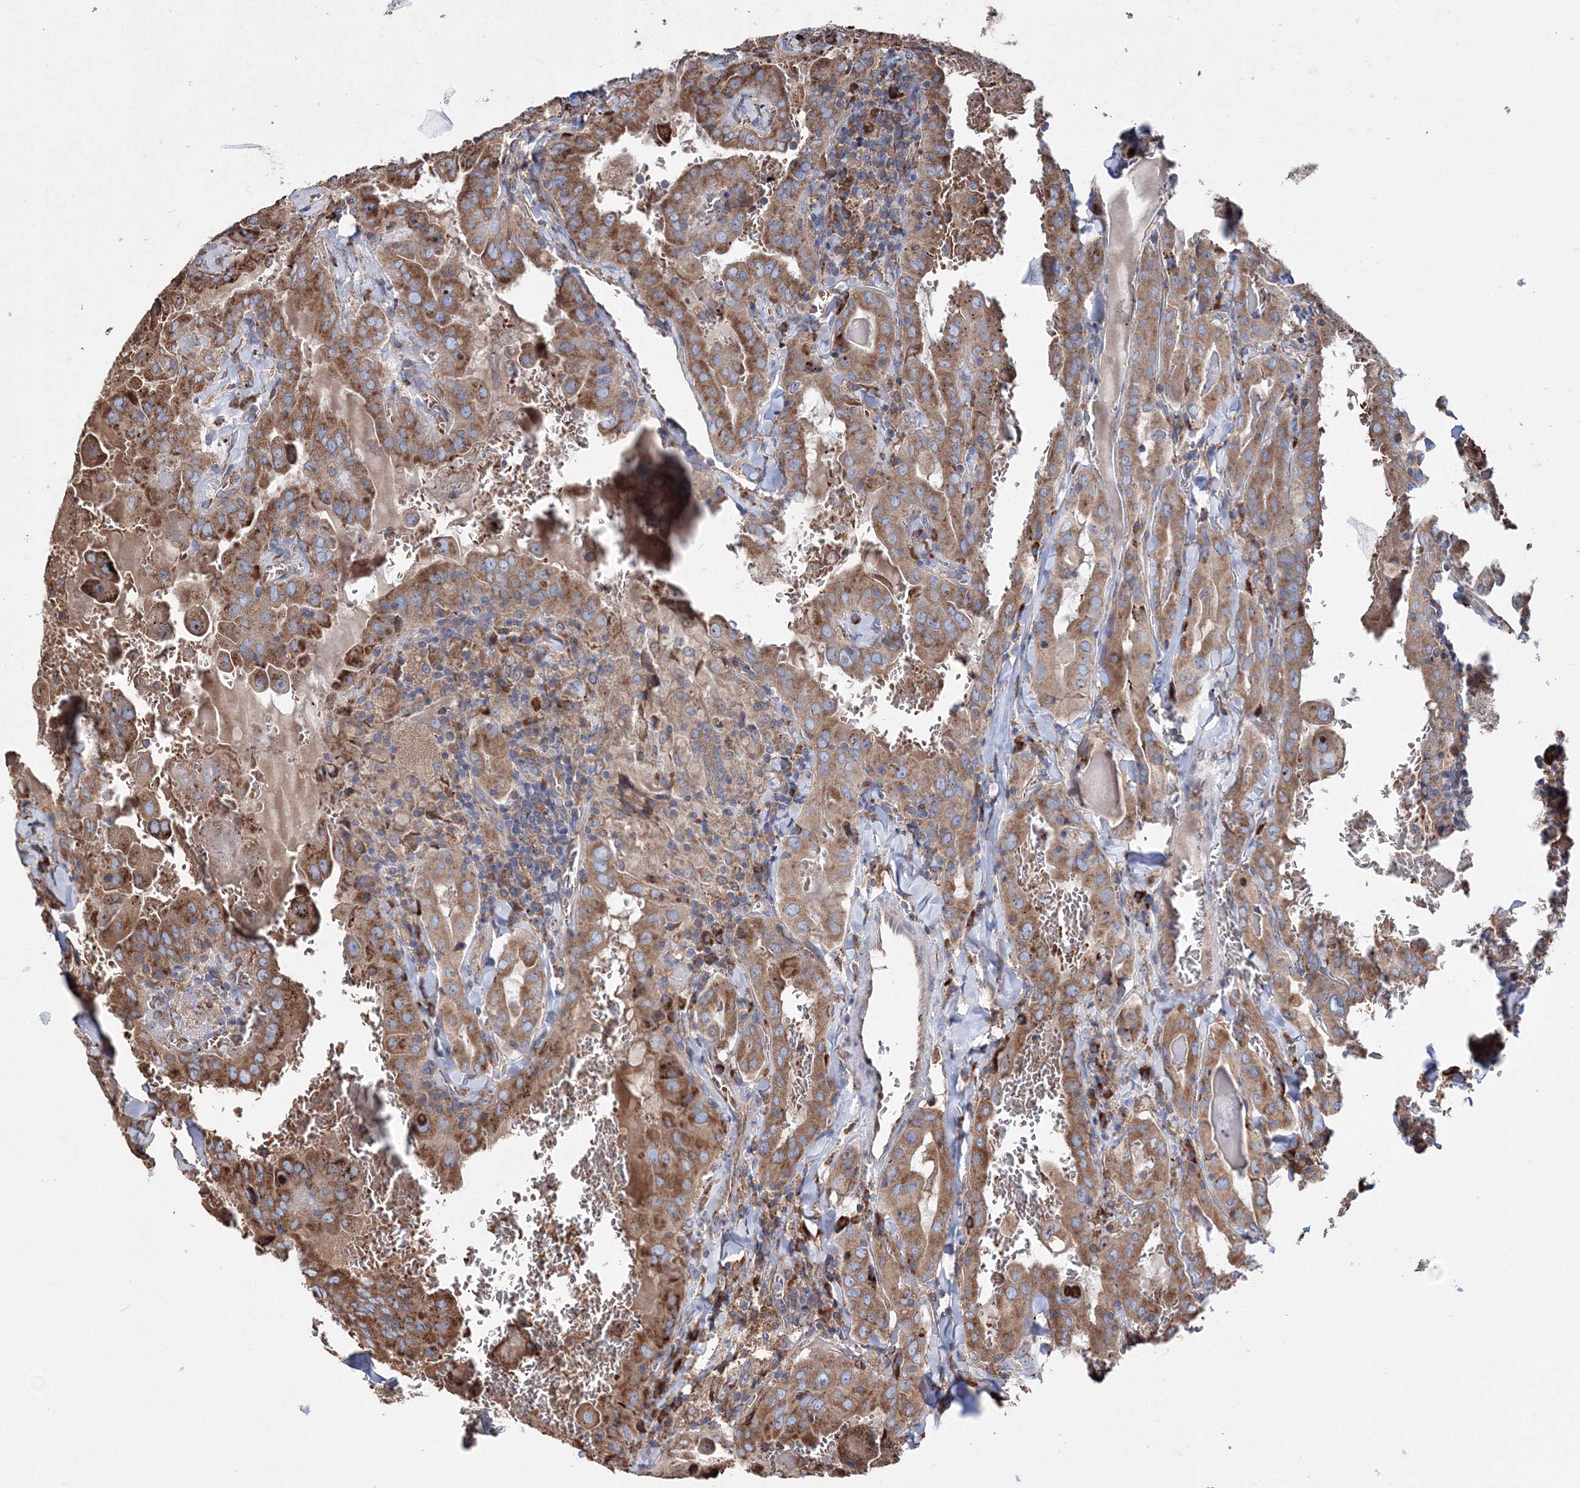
{"staining": {"intensity": "moderate", "quantity": ">75%", "location": "cytoplasmic/membranous"}, "tissue": "thyroid cancer", "cell_type": "Tumor cells", "image_type": "cancer", "snomed": [{"axis": "morphology", "description": "Papillary adenocarcinoma, NOS"}, {"axis": "topography", "description": "Thyroid gland"}], "caption": "Thyroid cancer stained for a protein reveals moderate cytoplasmic/membranous positivity in tumor cells. (DAB IHC, brown staining for protein, blue staining for nuclei).", "gene": "VPS8", "patient": {"sex": "female", "age": 72}}